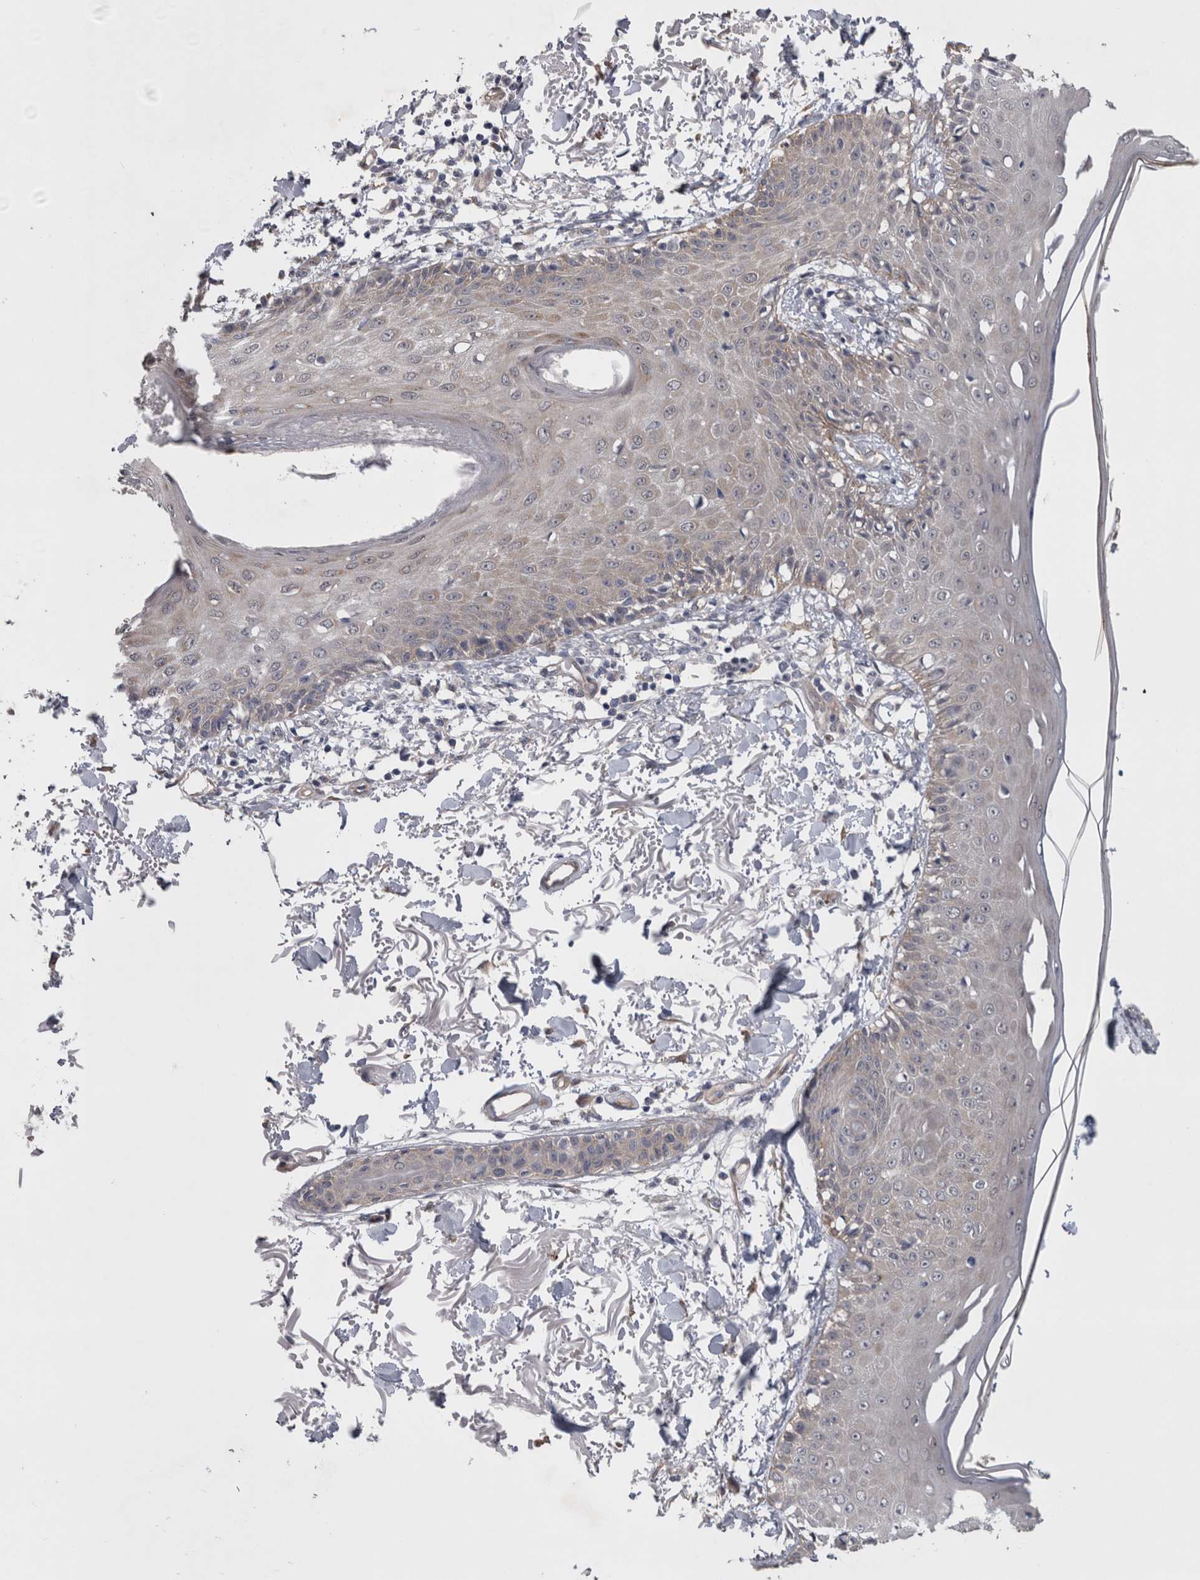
{"staining": {"intensity": "negative", "quantity": "none", "location": "none"}, "tissue": "skin", "cell_type": "Fibroblasts", "image_type": "normal", "snomed": [{"axis": "morphology", "description": "Normal tissue, NOS"}, {"axis": "morphology", "description": "Squamous cell carcinoma, NOS"}, {"axis": "topography", "description": "Skin"}, {"axis": "topography", "description": "Peripheral nerve tissue"}], "caption": "This is an immunohistochemistry (IHC) photomicrograph of normal human skin. There is no expression in fibroblasts.", "gene": "DDX6", "patient": {"sex": "male", "age": 83}}